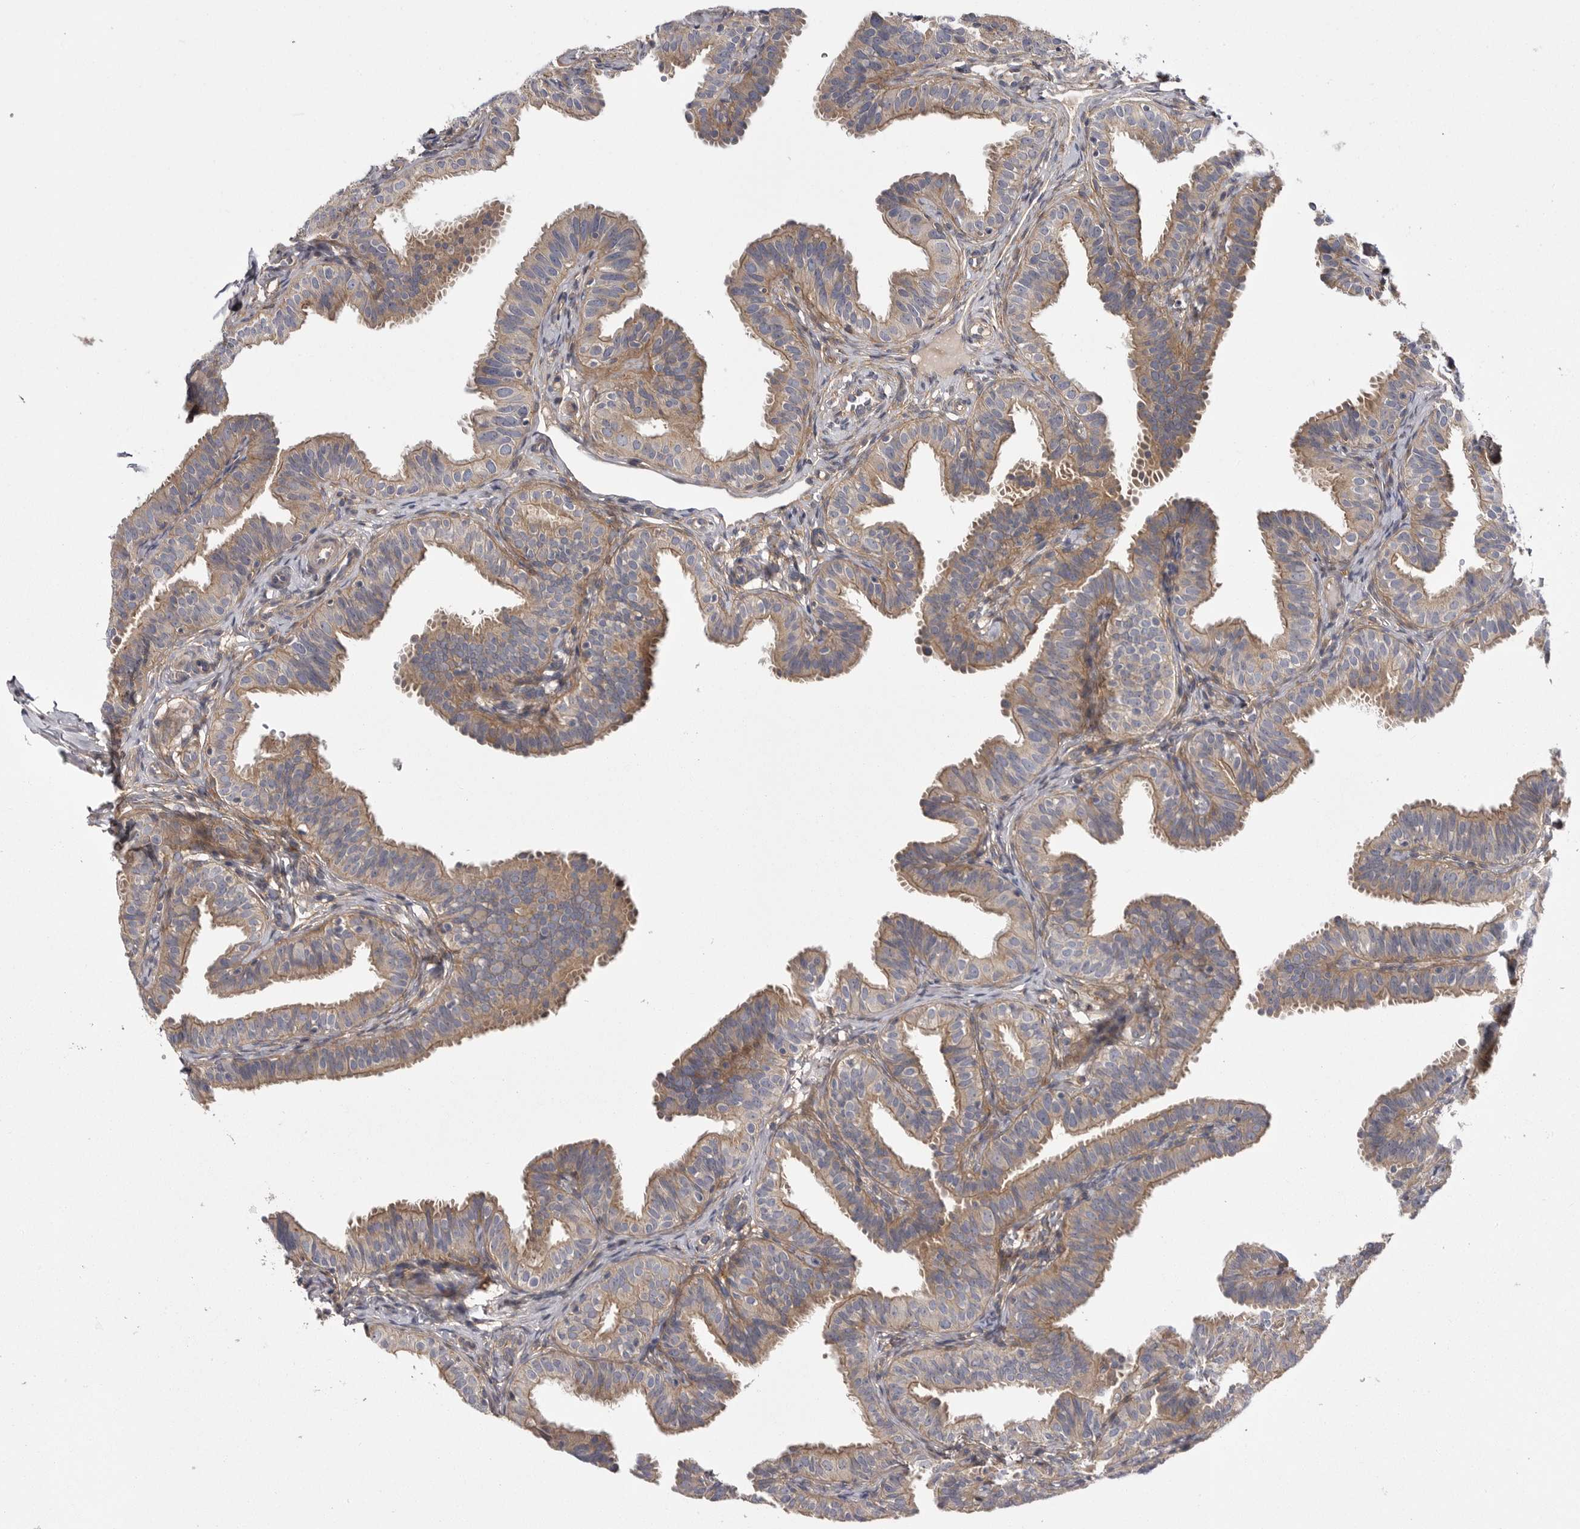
{"staining": {"intensity": "weak", "quantity": ">75%", "location": "cytoplasmic/membranous"}, "tissue": "fallopian tube", "cell_type": "Glandular cells", "image_type": "normal", "snomed": [{"axis": "morphology", "description": "Normal tissue, NOS"}, {"axis": "topography", "description": "Fallopian tube"}], "caption": "Immunohistochemistry histopathology image of normal human fallopian tube stained for a protein (brown), which shows low levels of weak cytoplasmic/membranous positivity in about >75% of glandular cells.", "gene": "OSBPL9", "patient": {"sex": "female", "age": 35}}